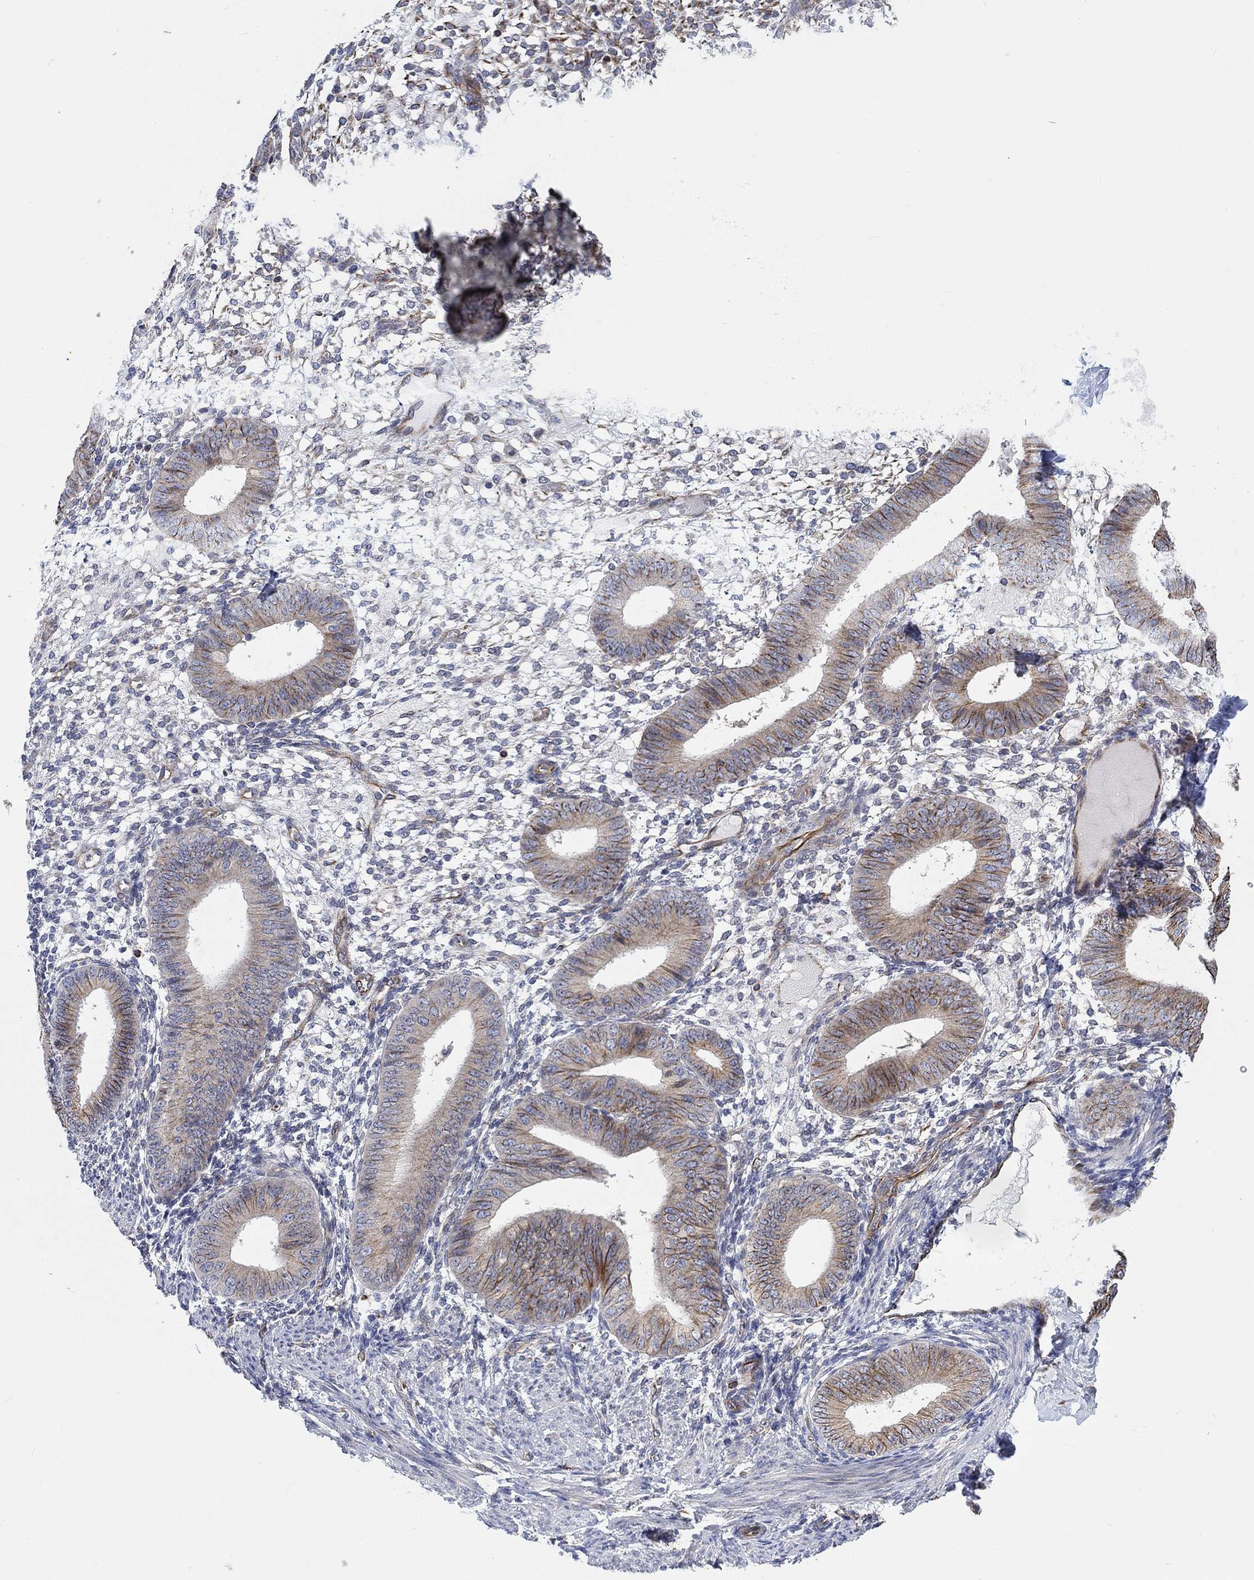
{"staining": {"intensity": "negative", "quantity": "none", "location": "none"}, "tissue": "endometrium", "cell_type": "Cells in endometrial stroma", "image_type": "normal", "snomed": [{"axis": "morphology", "description": "Normal tissue, NOS"}, {"axis": "topography", "description": "Endometrium"}], "caption": "The immunohistochemistry photomicrograph has no significant expression in cells in endometrial stroma of endometrium.", "gene": "CAMK1D", "patient": {"sex": "female", "age": 39}}